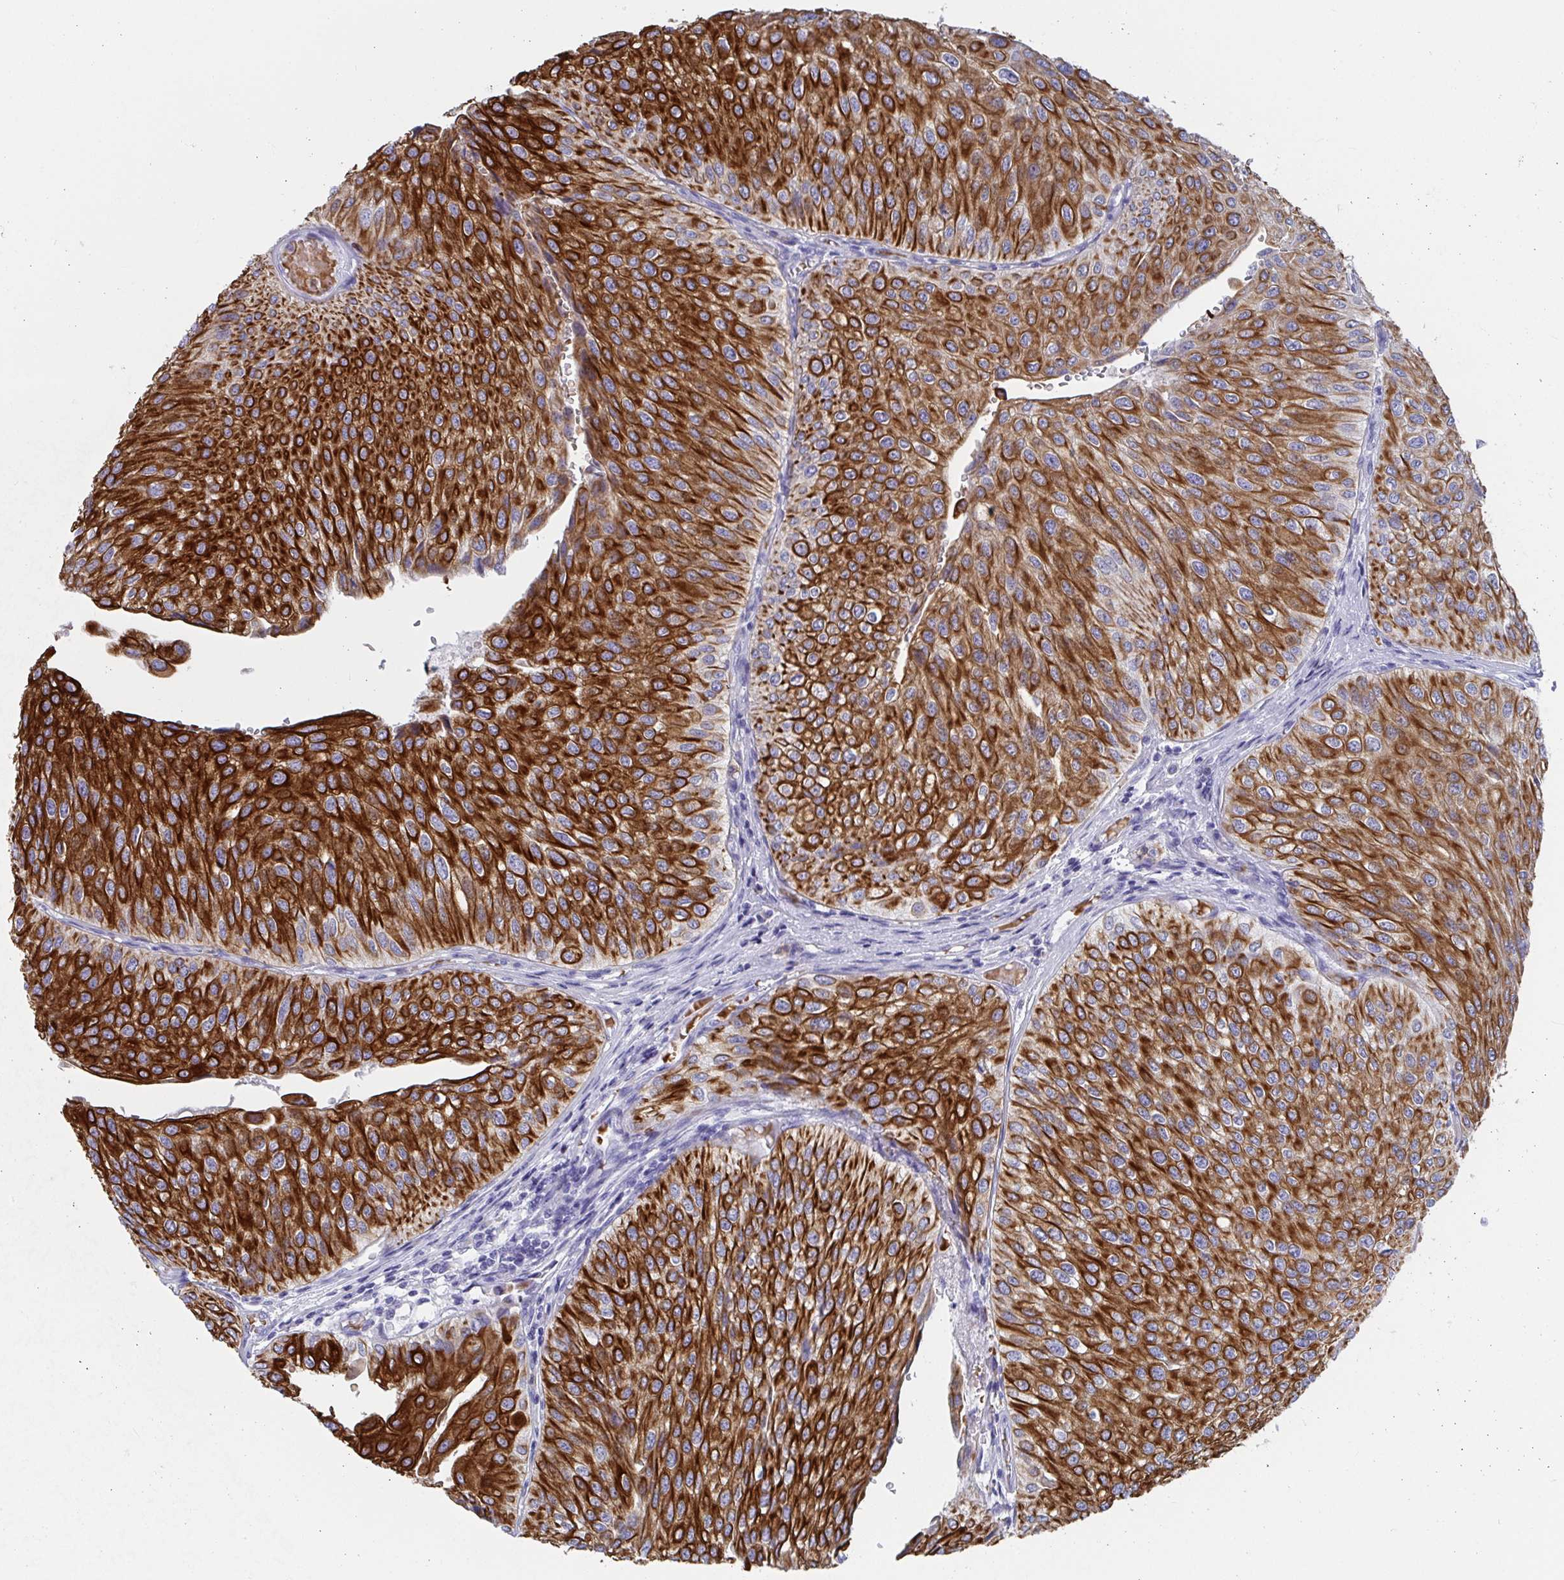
{"staining": {"intensity": "strong", "quantity": ">75%", "location": "cytoplasmic/membranous"}, "tissue": "urothelial cancer", "cell_type": "Tumor cells", "image_type": "cancer", "snomed": [{"axis": "morphology", "description": "Urothelial carcinoma, NOS"}, {"axis": "topography", "description": "Urinary bladder"}], "caption": "Immunohistochemistry (IHC) staining of transitional cell carcinoma, which shows high levels of strong cytoplasmic/membranous expression in about >75% of tumor cells indicating strong cytoplasmic/membranous protein positivity. The staining was performed using DAB (brown) for protein detection and nuclei were counterstained in hematoxylin (blue).", "gene": "CLDN8", "patient": {"sex": "male", "age": 67}}